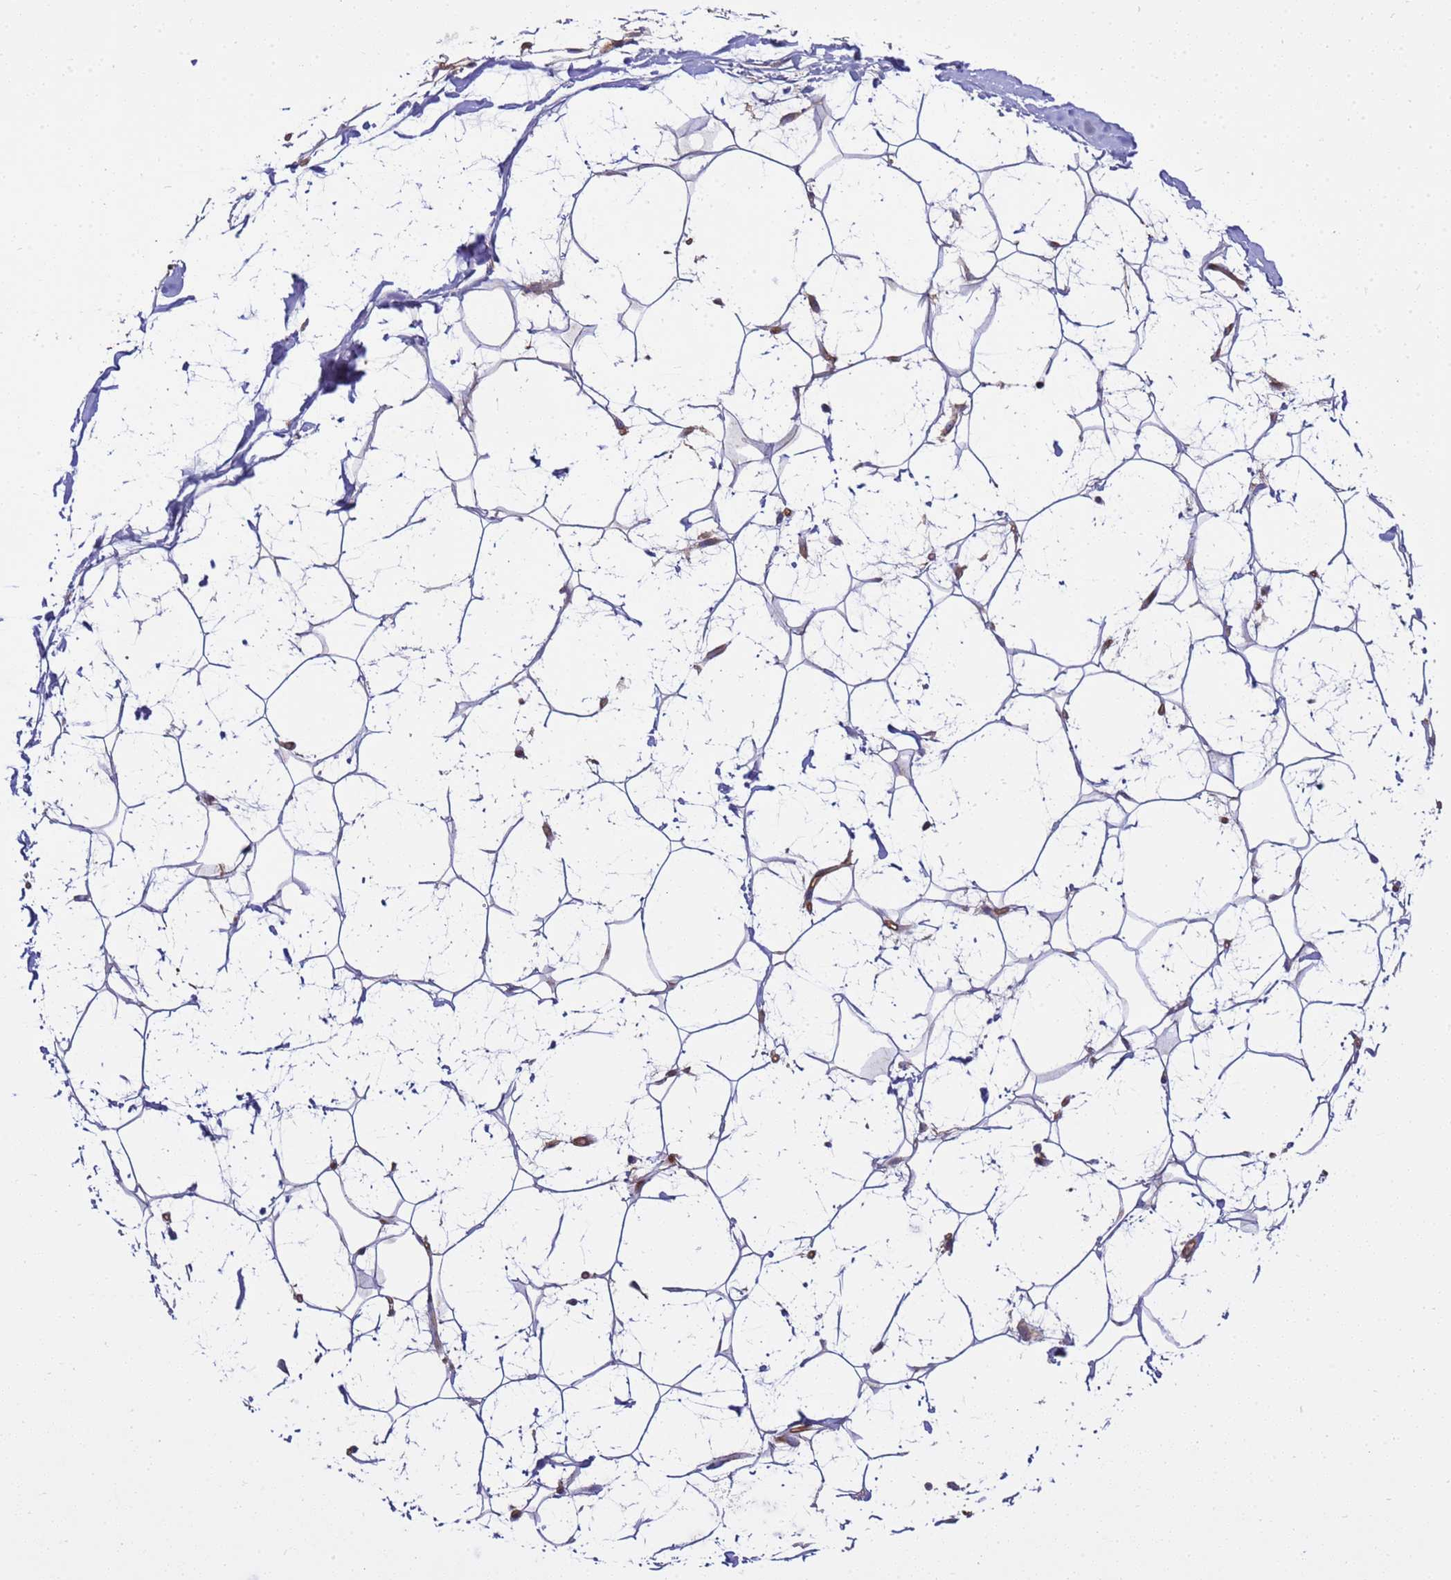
{"staining": {"intensity": "weak", "quantity": "25%-75%", "location": "cytoplasmic/membranous"}, "tissue": "adipose tissue", "cell_type": "Adipocytes", "image_type": "normal", "snomed": [{"axis": "morphology", "description": "Normal tissue, NOS"}, {"axis": "topography", "description": "Breast"}], "caption": "Adipose tissue stained with a brown dye reveals weak cytoplasmic/membranous positive positivity in approximately 25%-75% of adipocytes.", "gene": "SMCO3", "patient": {"sex": "female", "age": 26}}